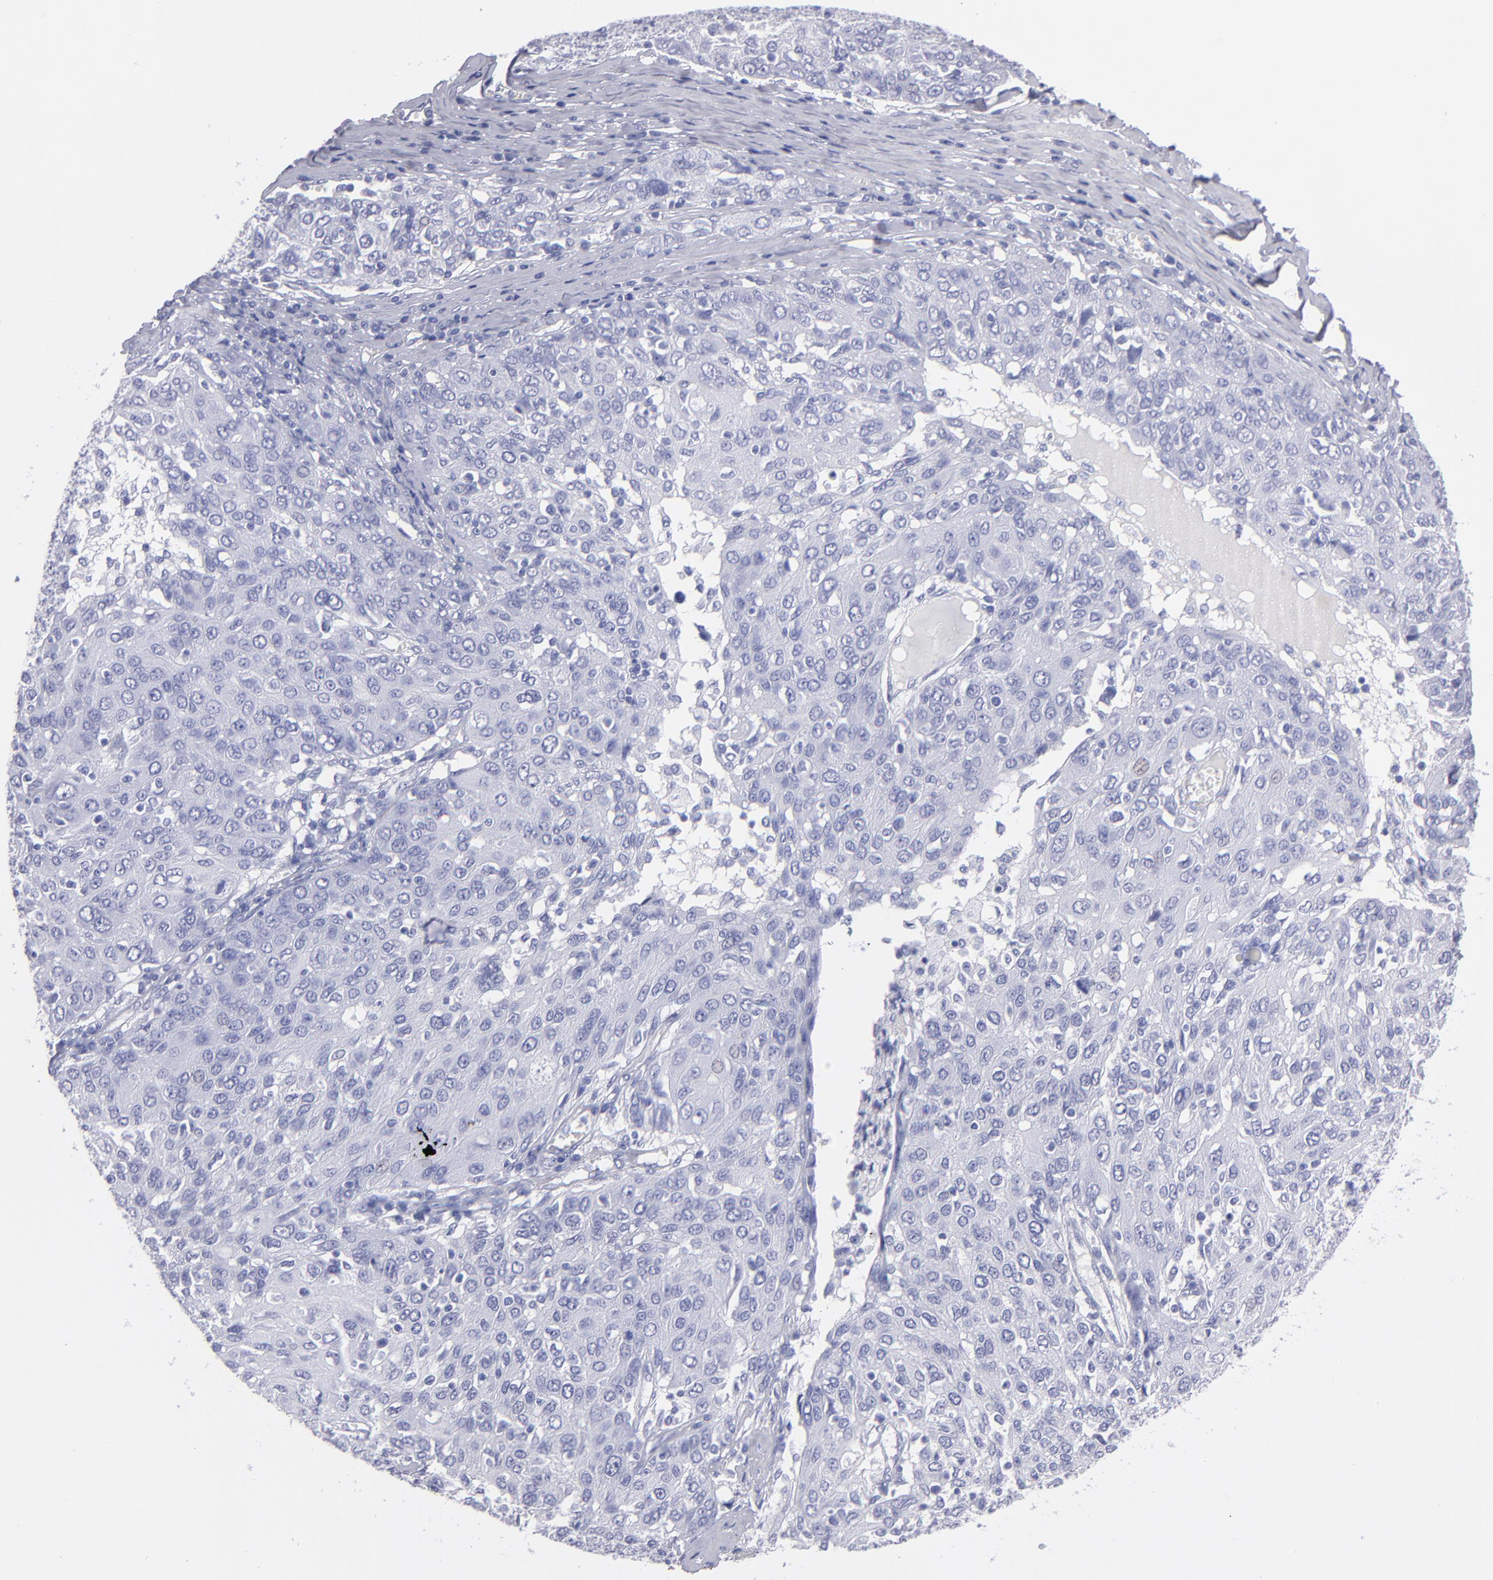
{"staining": {"intensity": "negative", "quantity": "none", "location": "none"}, "tissue": "ovarian cancer", "cell_type": "Tumor cells", "image_type": "cancer", "snomed": [{"axis": "morphology", "description": "Carcinoma, endometroid"}, {"axis": "topography", "description": "Ovary"}], "caption": "An IHC histopathology image of ovarian cancer (endometroid carcinoma) is shown. There is no staining in tumor cells of ovarian cancer (endometroid carcinoma).", "gene": "MB", "patient": {"sex": "female", "age": 50}}